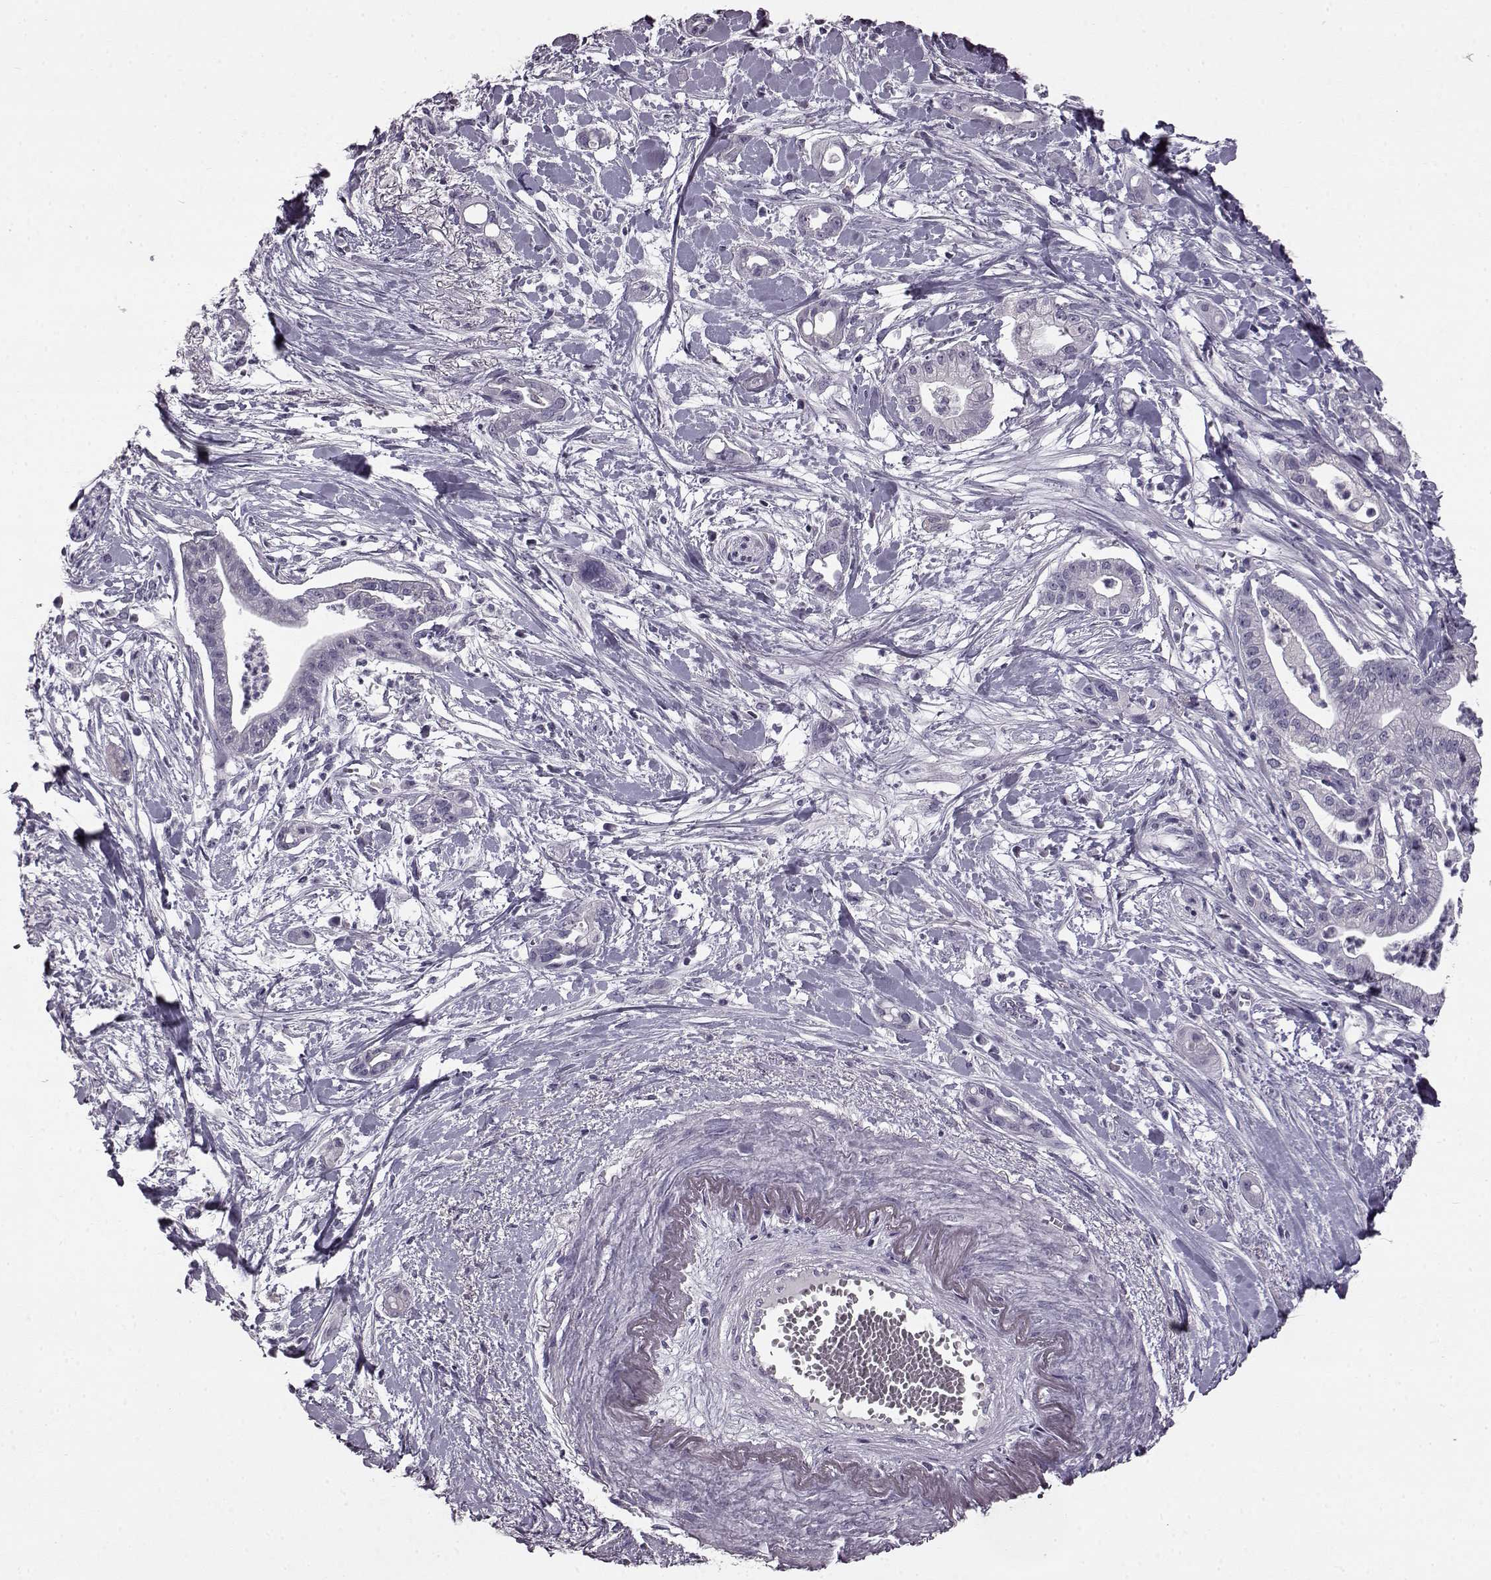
{"staining": {"intensity": "negative", "quantity": "none", "location": "none"}, "tissue": "pancreatic cancer", "cell_type": "Tumor cells", "image_type": "cancer", "snomed": [{"axis": "morphology", "description": "Normal tissue, NOS"}, {"axis": "morphology", "description": "Adenocarcinoma, NOS"}, {"axis": "topography", "description": "Lymph node"}, {"axis": "topography", "description": "Pancreas"}], "caption": "The image demonstrates no staining of tumor cells in pancreatic cancer (adenocarcinoma).", "gene": "ODAD4", "patient": {"sex": "female", "age": 58}}